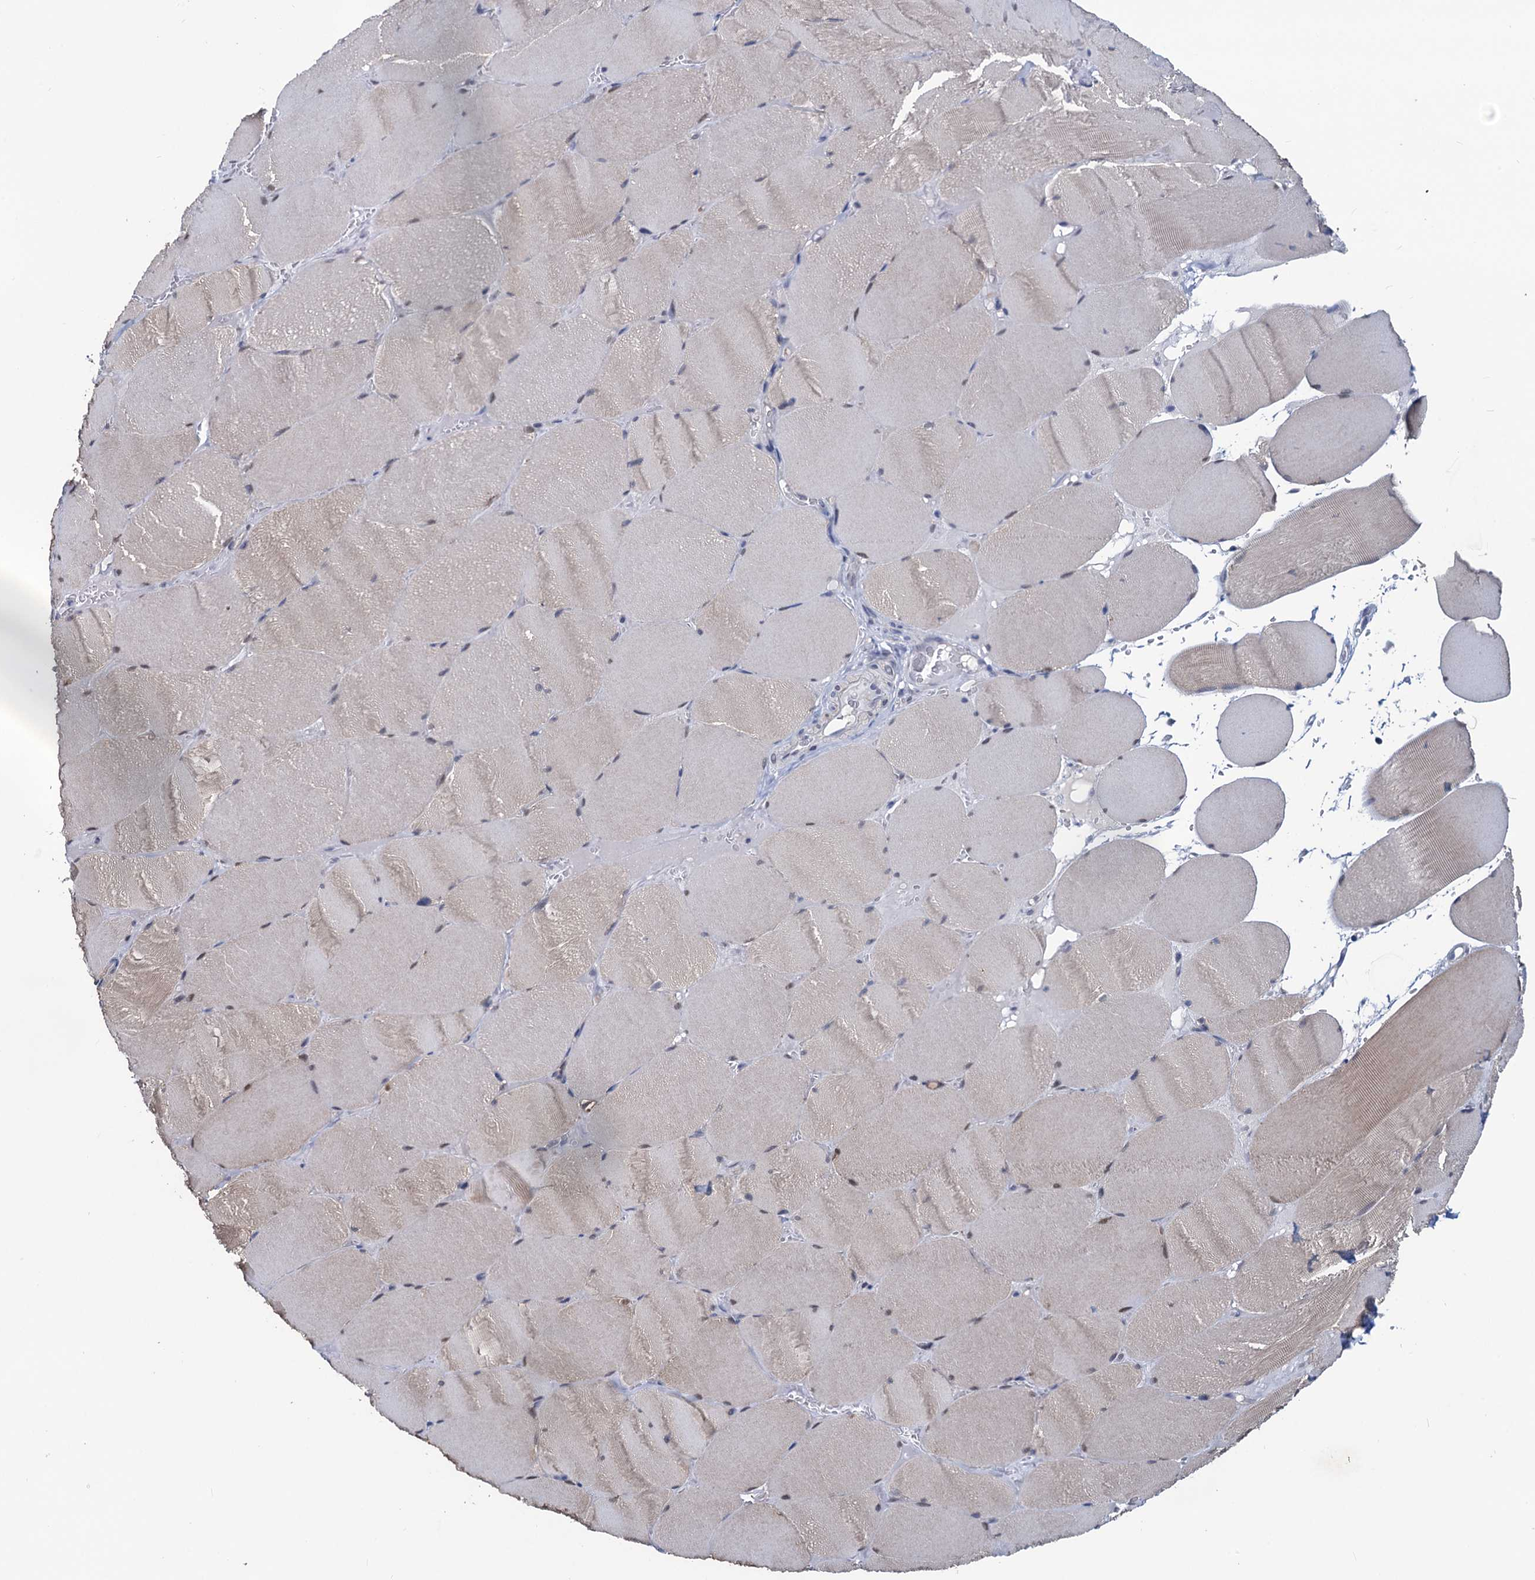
{"staining": {"intensity": "weak", "quantity": "<25%", "location": "cytoplasmic/membranous,nuclear"}, "tissue": "skeletal muscle", "cell_type": "Myocytes", "image_type": "normal", "snomed": [{"axis": "morphology", "description": "Normal tissue, NOS"}, {"axis": "topography", "description": "Skeletal muscle"}, {"axis": "topography", "description": "Head-Neck"}], "caption": "Immunohistochemistry image of benign skeletal muscle: human skeletal muscle stained with DAB demonstrates no significant protein staining in myocytes. (DAB (3,3'-diaminobenzidine) IHC with hematoxylin counter stain).", "gene": "RTKN2", "patient": {"sex": "male", "age": 66}}